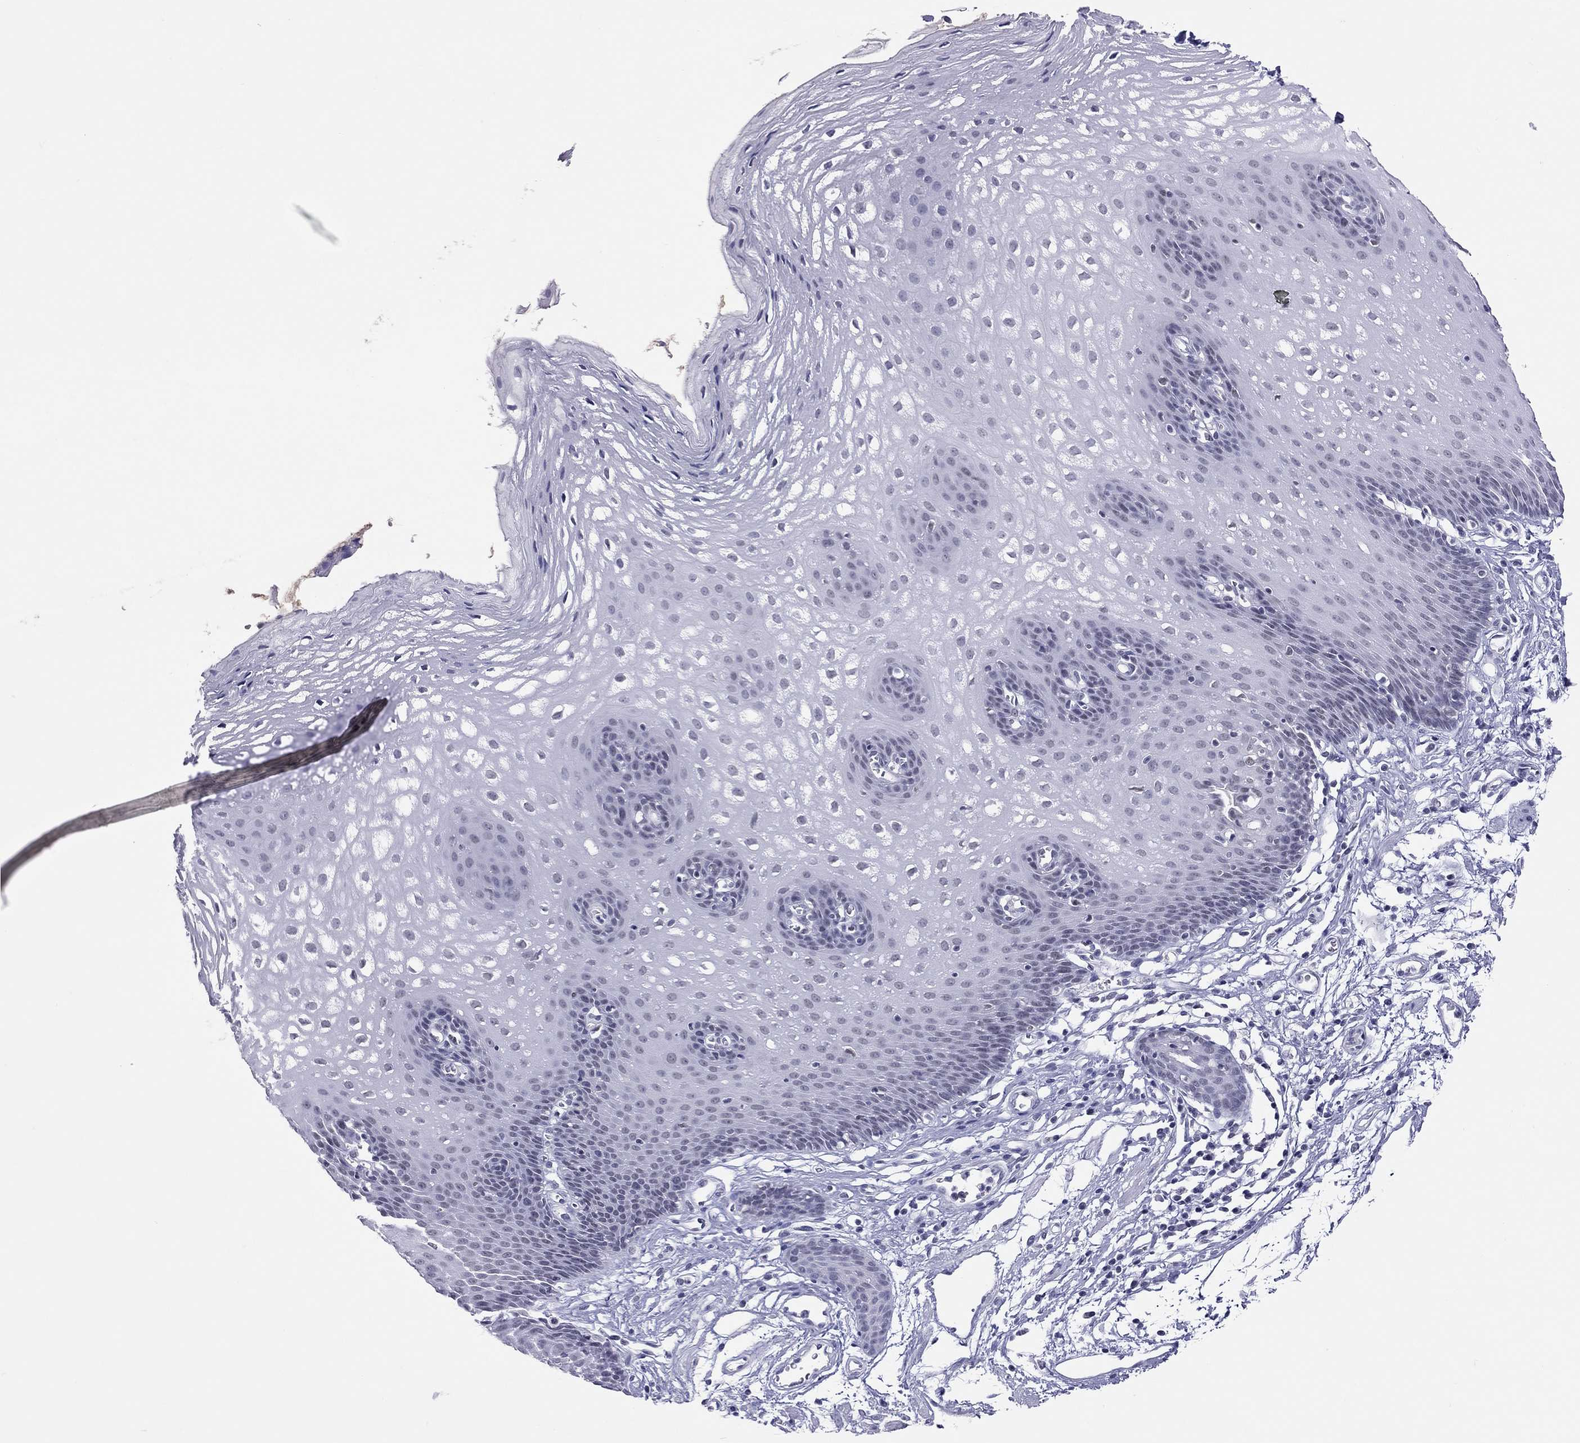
{"staining": {"intensity": "negative", "quantity": "none", "location": "none"}, "tissue": "esophagus", "cell_type": "Squamous epithelial cells", "image_type": "normal", "snomed": [{"axis": "morphology", "description": "Normal tissue, NOS"}, {"axis": "topography", "description": "Esophagus"}], "caption": "An immunohistochemistry image of normal esophagus is shown. There is no staining in squamous epithelial cells of esophagus. Nuclei are stained in blue.", "gene": "JHY", "patient": {"sex": "male", "age": 72}}